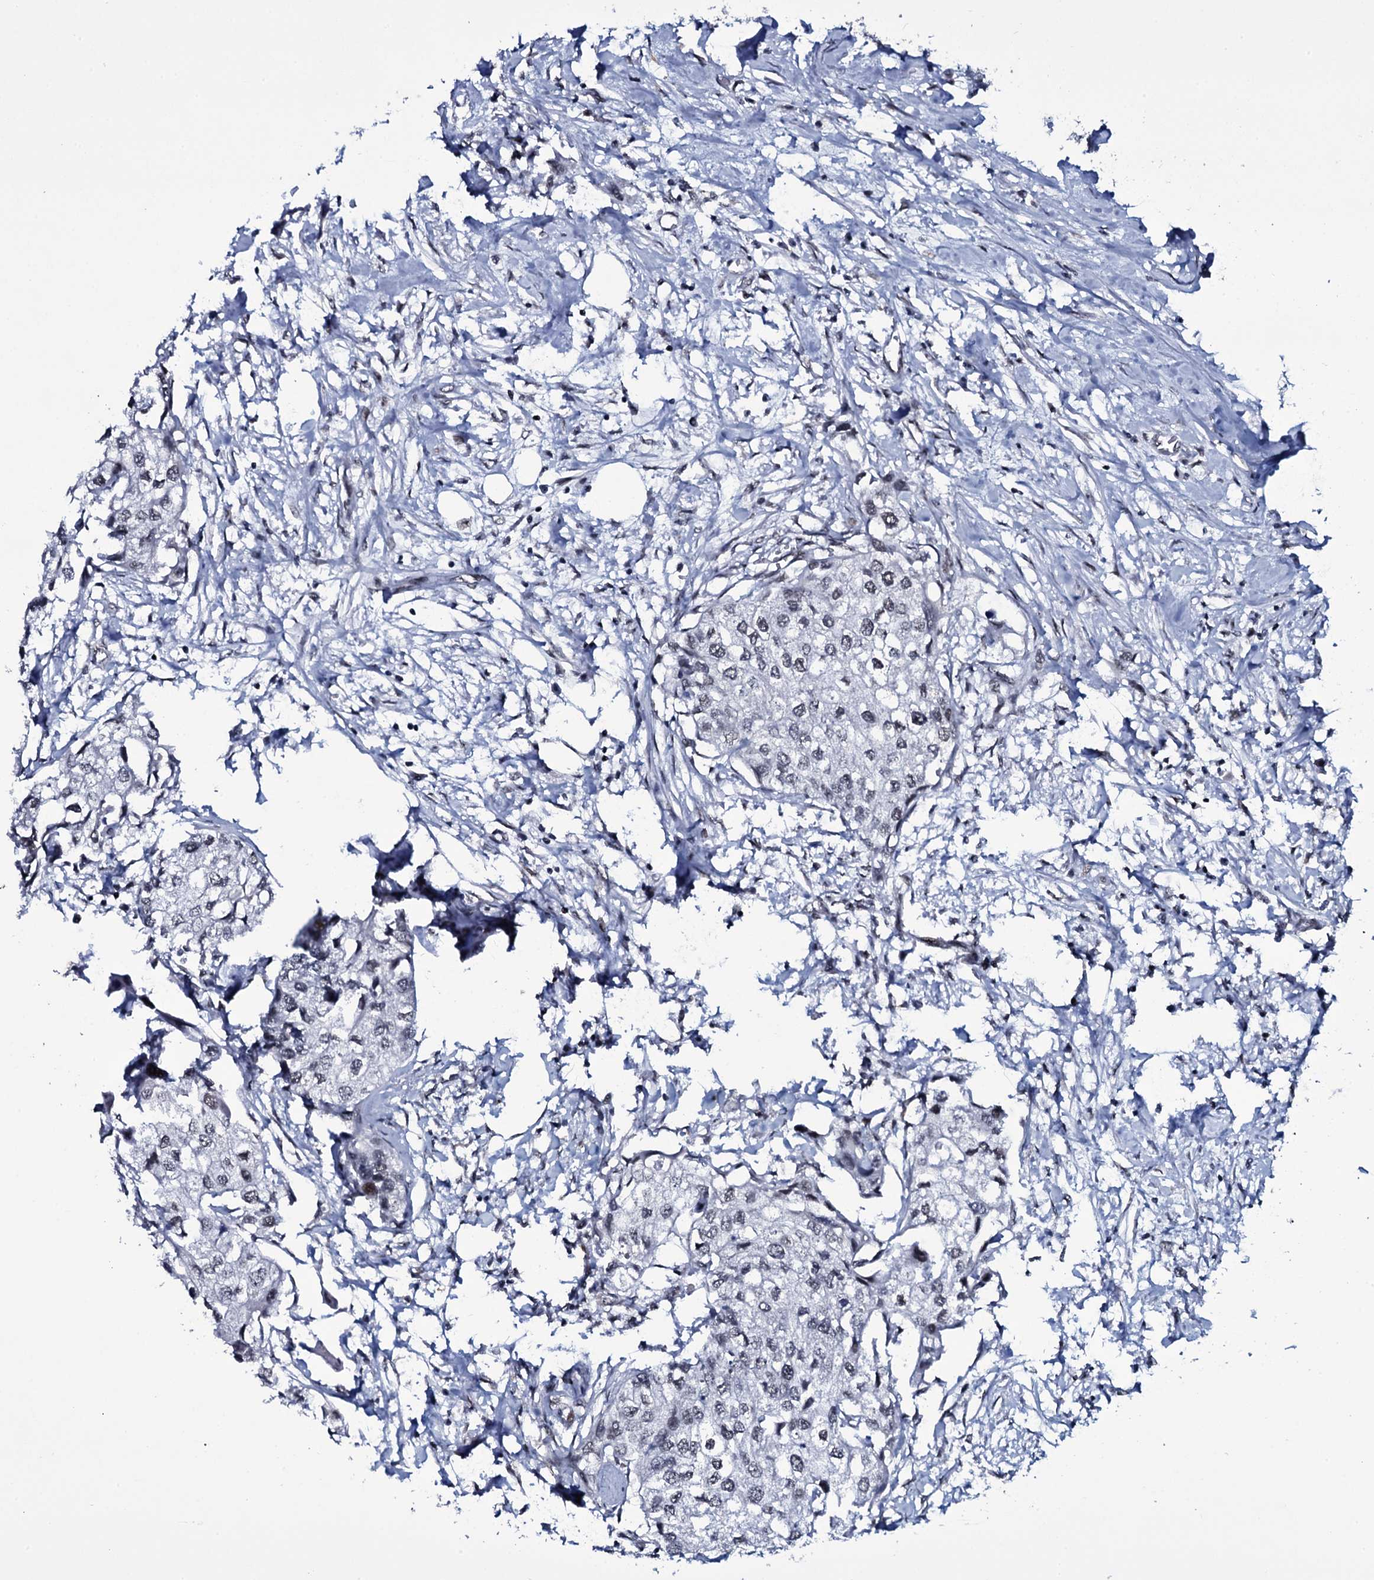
{"staining": {"intensity": "negative", "quantity": "none", "location": "none"}, "tissue": "urothelial cancer", "cell_type": "Tumor cells", "image_type": "cancer", "snomed": [{"axis": "morphology", "description": "Urothelial carcinoma, High grade"}, {"axis": "topography", "description": "Urinary bladder"}], "caption": "Photomicrograph shows no significant protein positivity in tumor cells of high-grade urothelial carcinoma. (Immunohistochemistry, brightfield microscopy, high magnification).", "gene": "ZMIZ2", "patient": {"sex": "male", "age": 64}}